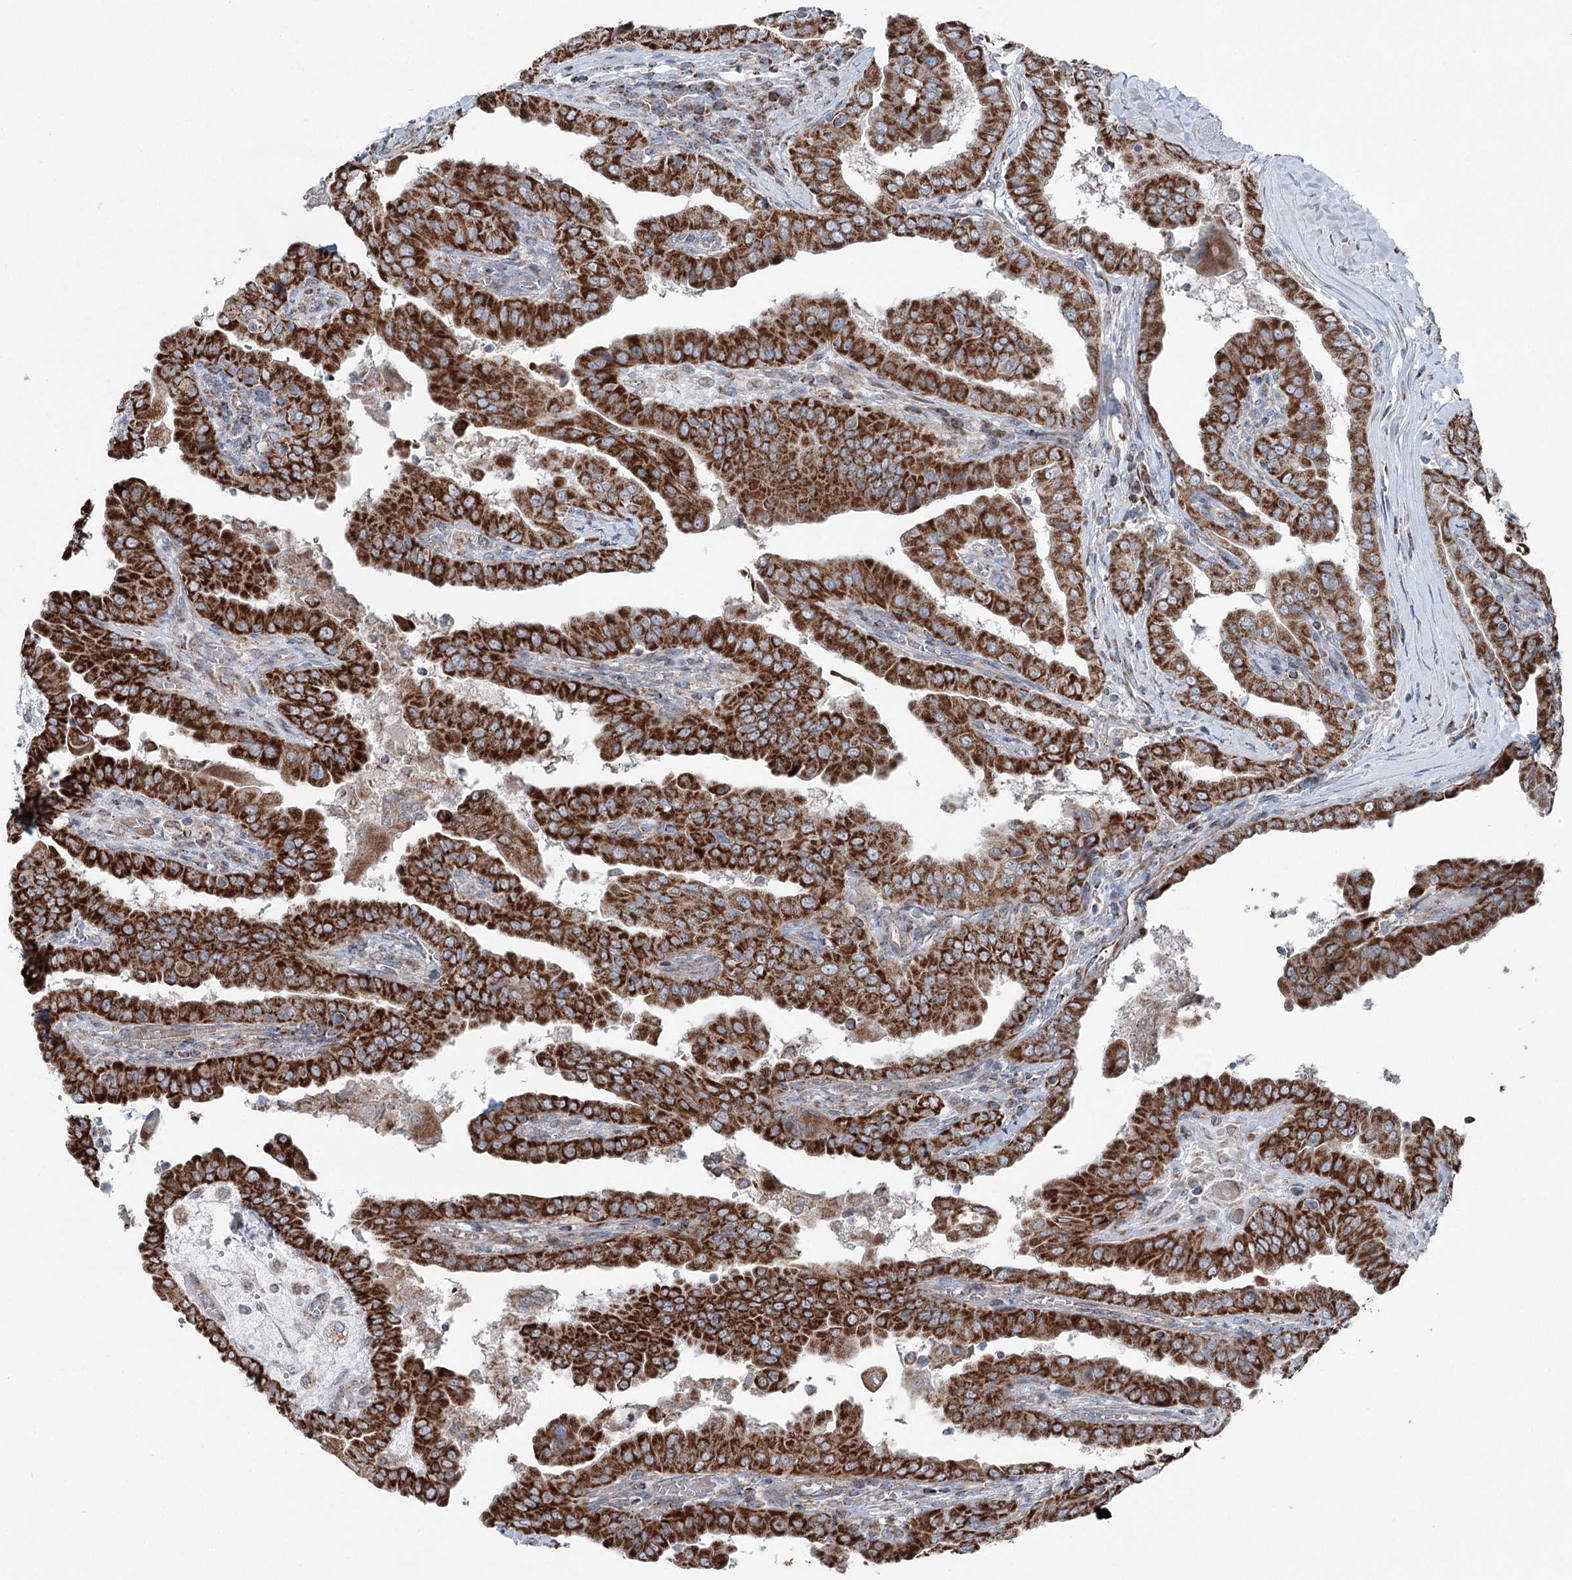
{"staining": {"intensity": "strong", "quantity": ">75%", "location": "cytoplasmic/membranous"}, "tissue": "thyroid cancer", "cell_type": "Tumor cells", "image_type": "cancer", "snomed": [{"axis": "morphology", "description": "Papillary adenocarcinoma, NOS"}, {"axis": "topography", "description": "Thyroid gland"}], "caption": "Protein staining by IHC displays strong cytoplasmic/membranous expression in approximately >75% of tumor cells in thyroid cancer (papillary adenocarcinoma).", "gene": "UCN3", "patient": {"sex": "male", "age": 33}}